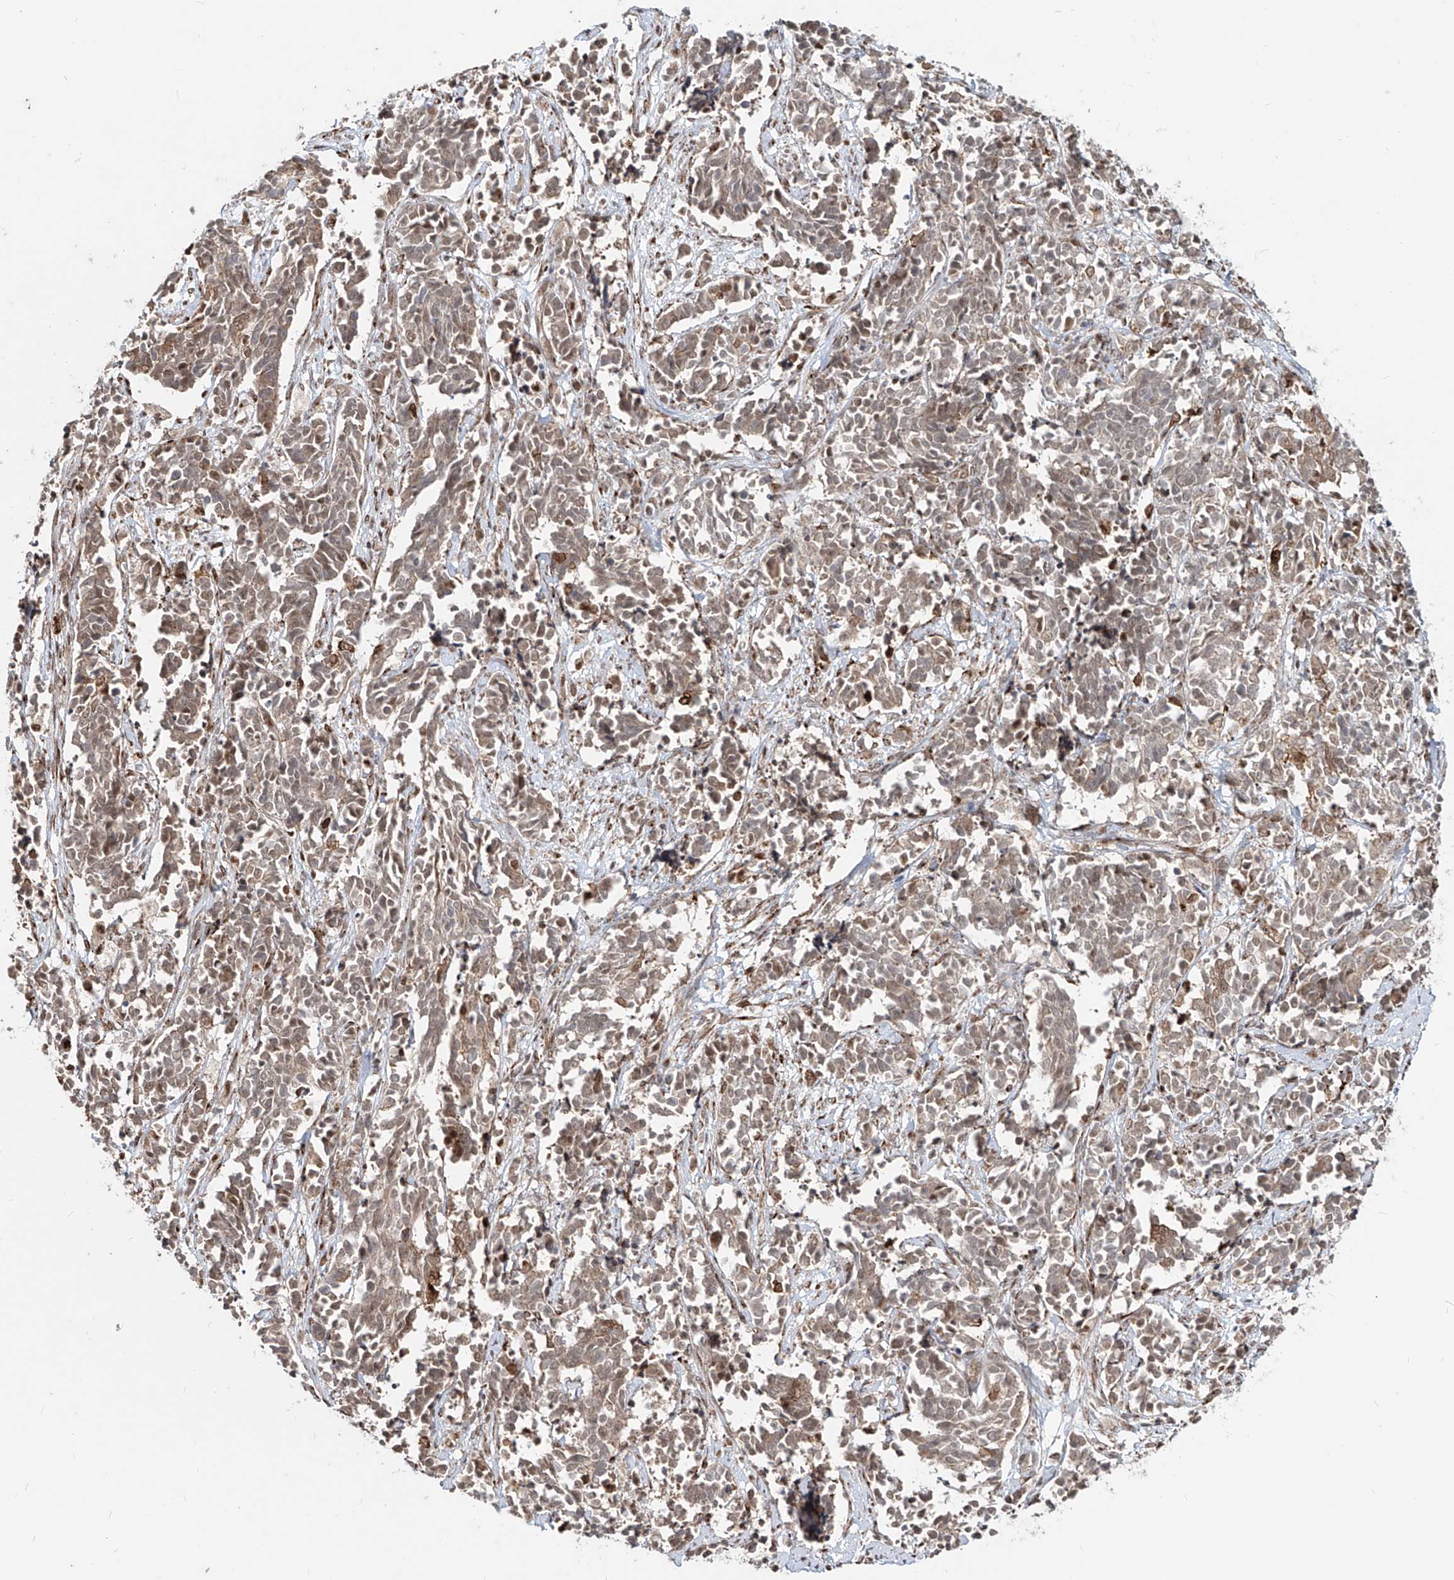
{"staining": {"intensity": "weak", "quantity": "25%-75%", "location": "cytoplasmic/membranous,nuclear"}, "tissue": "cervical cancer", "cell_type": "Tumor cells", "image_type": "cancer", "snomed": [{"axis": "morphology", "description": "Normal tissue, NOS"}, {"axis": "morphology", "description": "Squamous cell carcinoma, NOS"}, {"axis": "topography", "description": "Cervix"}], "caption": "A low amount of weak cytoplasmic/membranous and nuclear staining is identified in approximately 25%-75% of tumor cells in squamous cell carcinoma (cervical) tissue. (Stains: DAB in brown, nuclei in blue, Microscopy: brightfield microscopy at high magnification).", "gene": "ZNF710", "patient": {"sex": "female", "age": 35}}